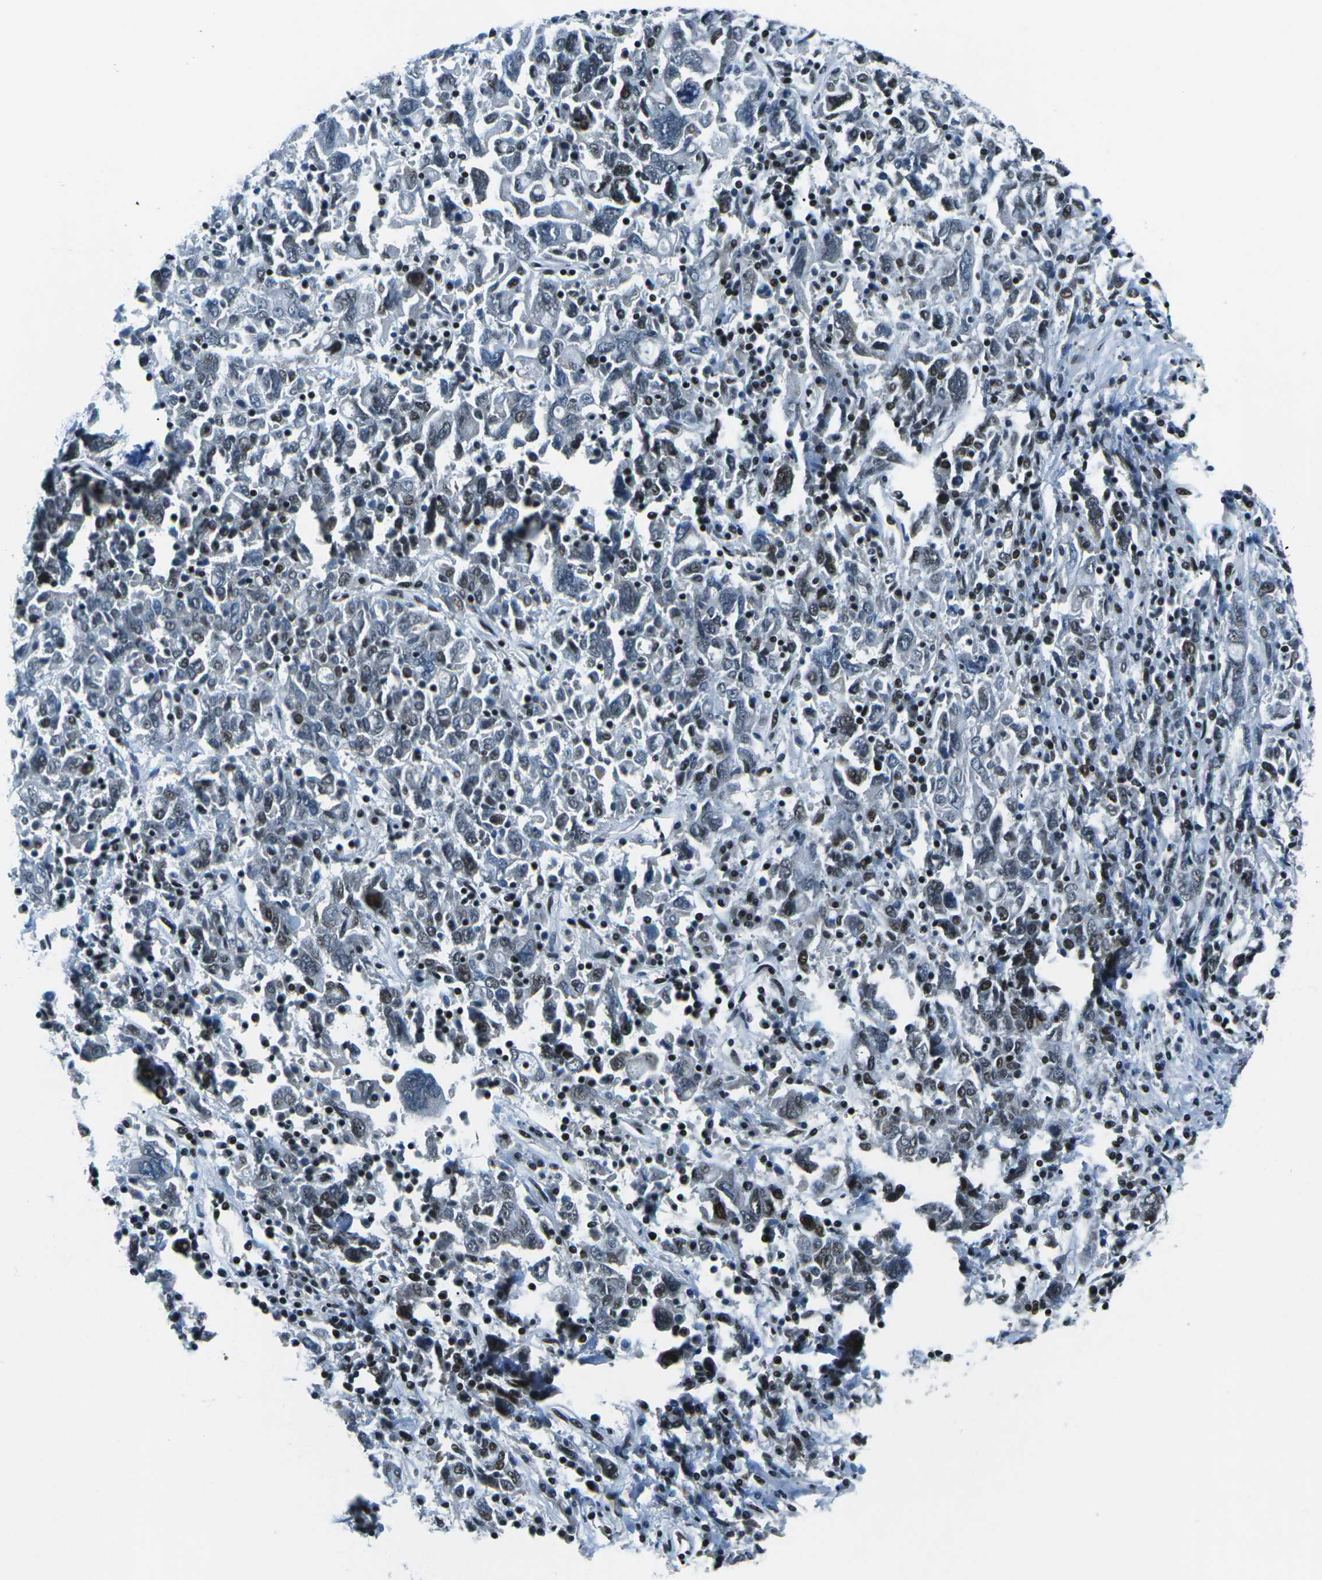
{"staining": {"intensity": "weak", "quantity": "<25%", "location": "nuclear"}, "tissue": "ovarian cancer", "cell_type": "Tumor cells", "image_type": "cancer", "snomed": [{"axis": "morphology", "description": "Carcinoma, endometroid"}, {"axis": "topography", "description": "Ovary"}], "caption": "Immunohistochemistry of human ovarian endometroid carcinoma exhibits no expression in tumor cells.", "gene": "RBL2", "patient": {"sex": "female", "age": 62}}